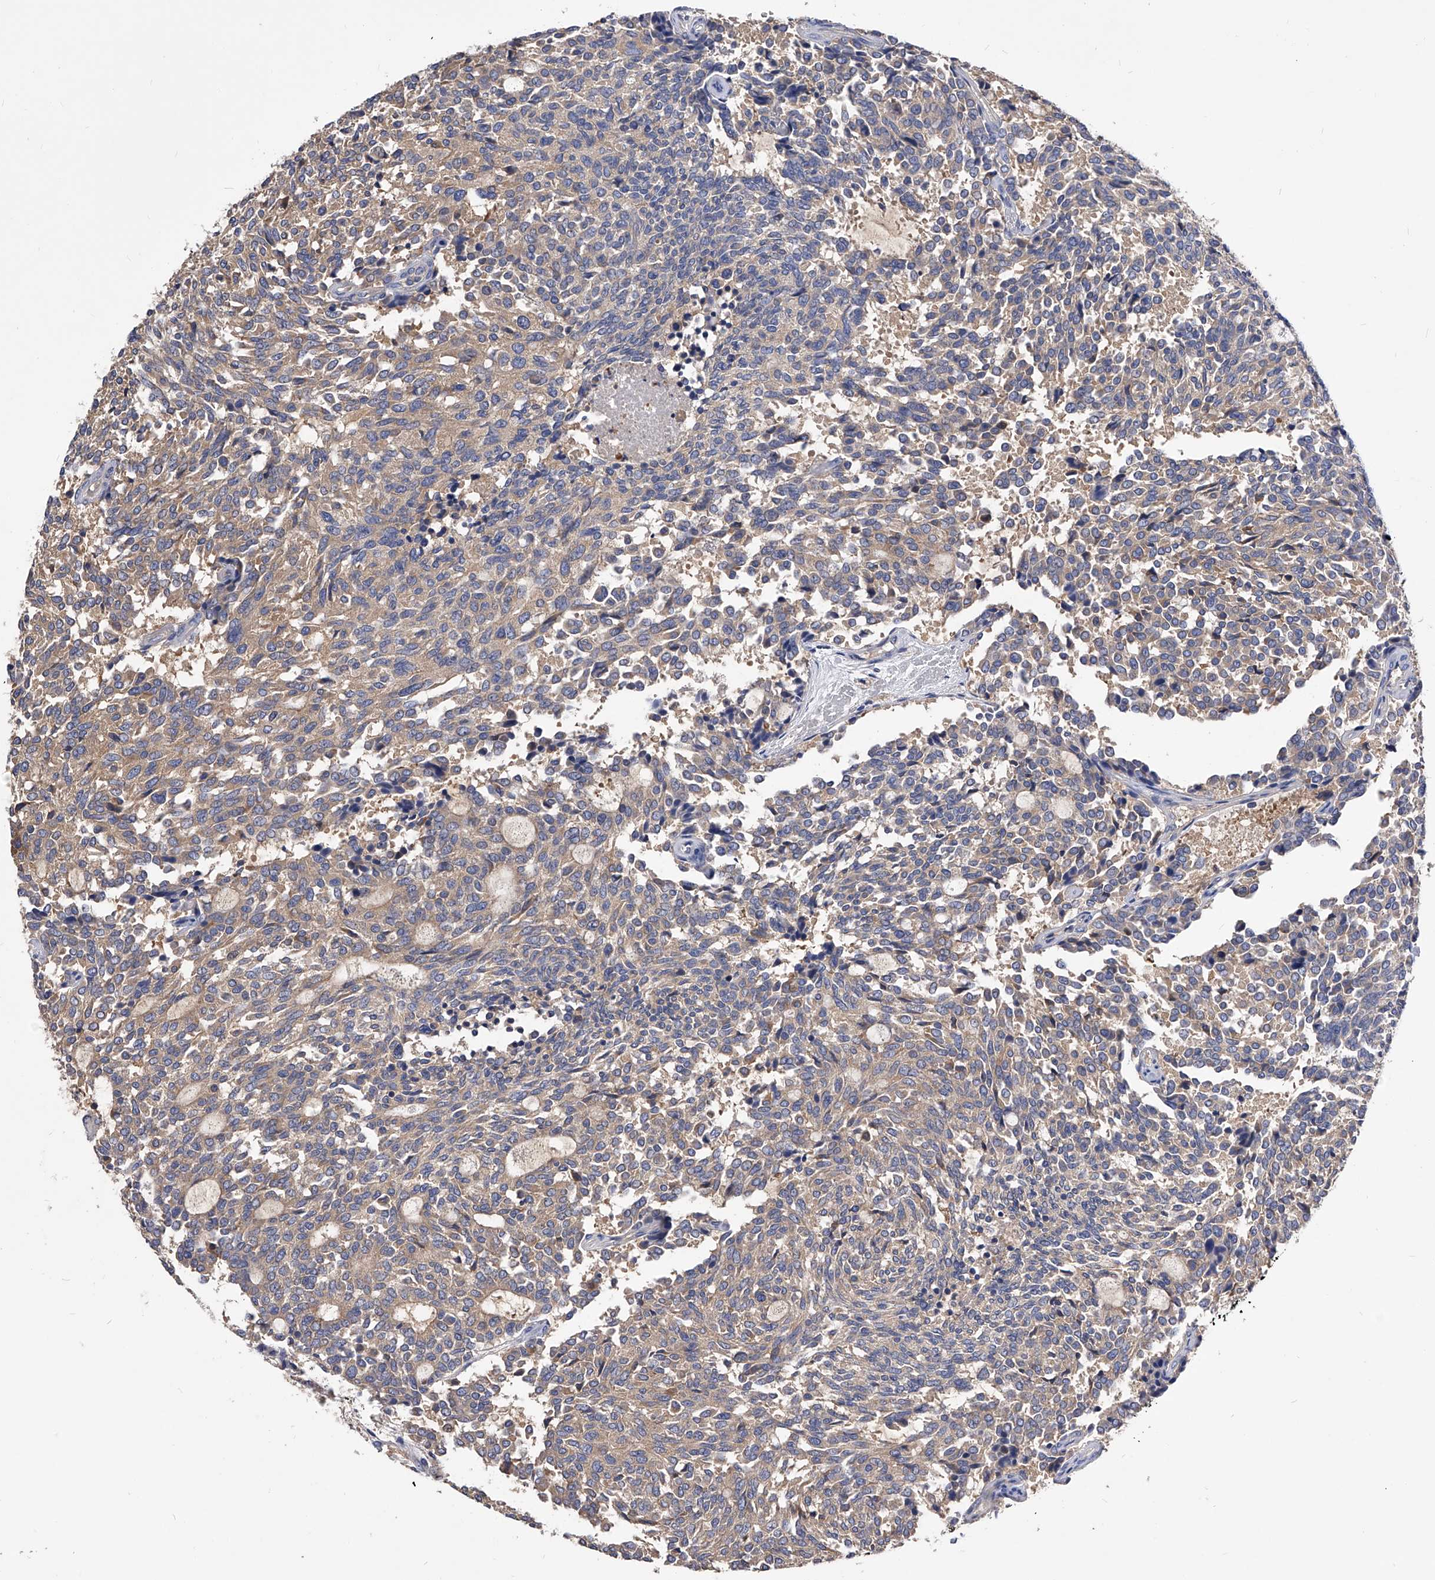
{"staining": {"intensity": "weak", "quantity": "<25%", "location": "cytoplasmic/membranous"}, "tissue": "carcinoid", "cell_type": "Tumor cells", "image_type": "cancer", "snomed": [{"axis": "morphology", "description": "Carcinoid, malignant, NOS"}, {"axis": "topography", "description": "Pancreas"}], "caption": "Immunohistochemistry of carcinoid shows no expression in tumor cells.", "gene": "APEH", "patient": {"sex": "female", "age": 54}}